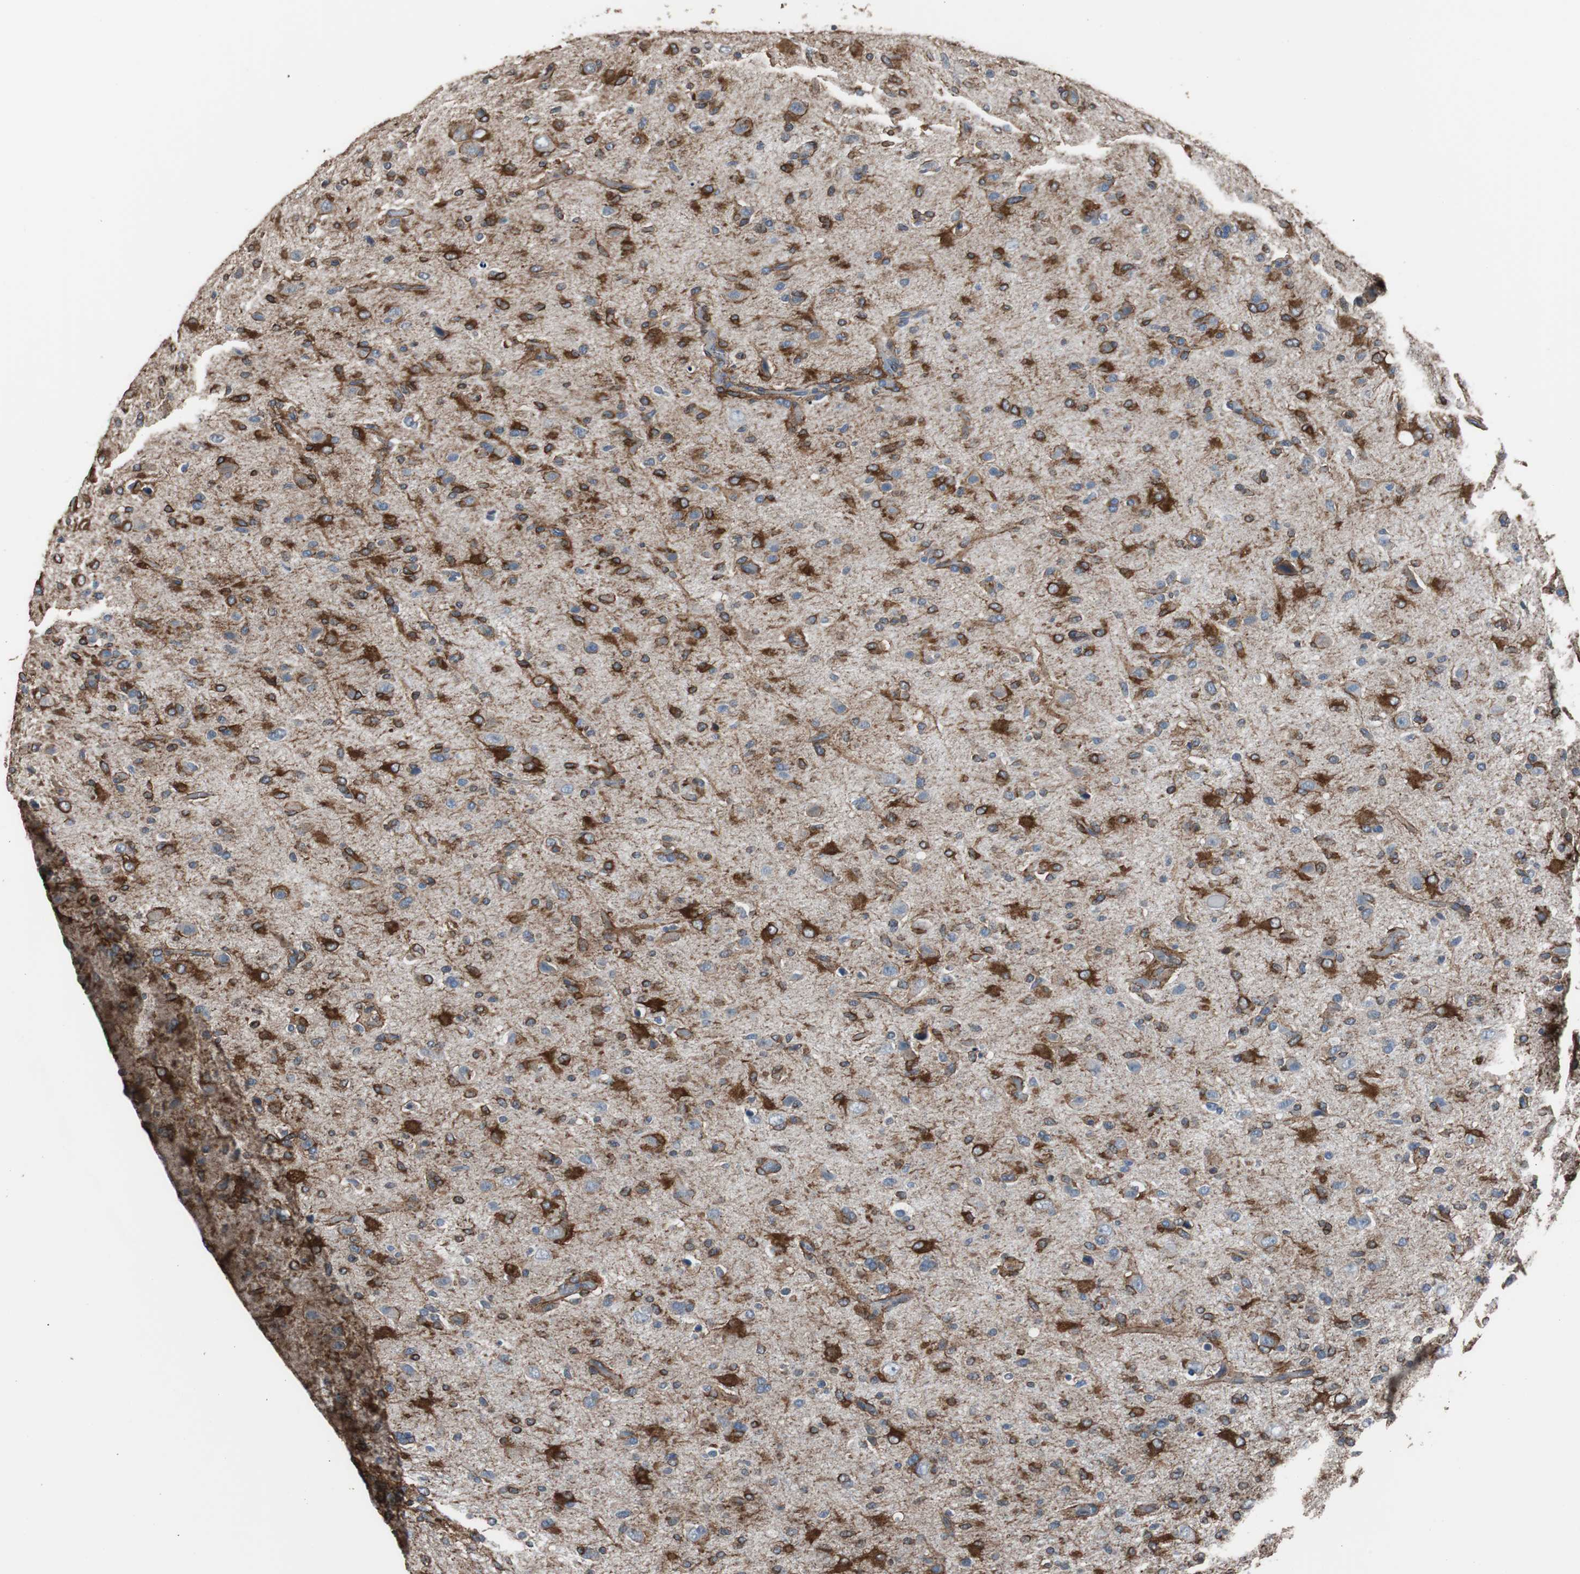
{"staining": {"intensity": "strong", "quantity": ">75%", "location": "cytoplasmic/membranous"}, "tissue": "glioma", "cell_type": "Tumor cells", "image_type": "cancer", "snomed": [{"axis": "morphology", "description": "Glioma, malignant, High grade"}, {"axis": "topography", "description": "Brain"}], "caption": "Immunohistochemistry (IHC) micrograph of neoplastic tissue: malignant high-grade glioma stained using IHC reveals high levels of strong protein expression localized specifically in the cytoplasmic/membranous of tumor cells, appearing as a cytoplasmic/membranous brown color.", "gene": "PBXIP1", "patient": {"sex": "male", "age": 71}}